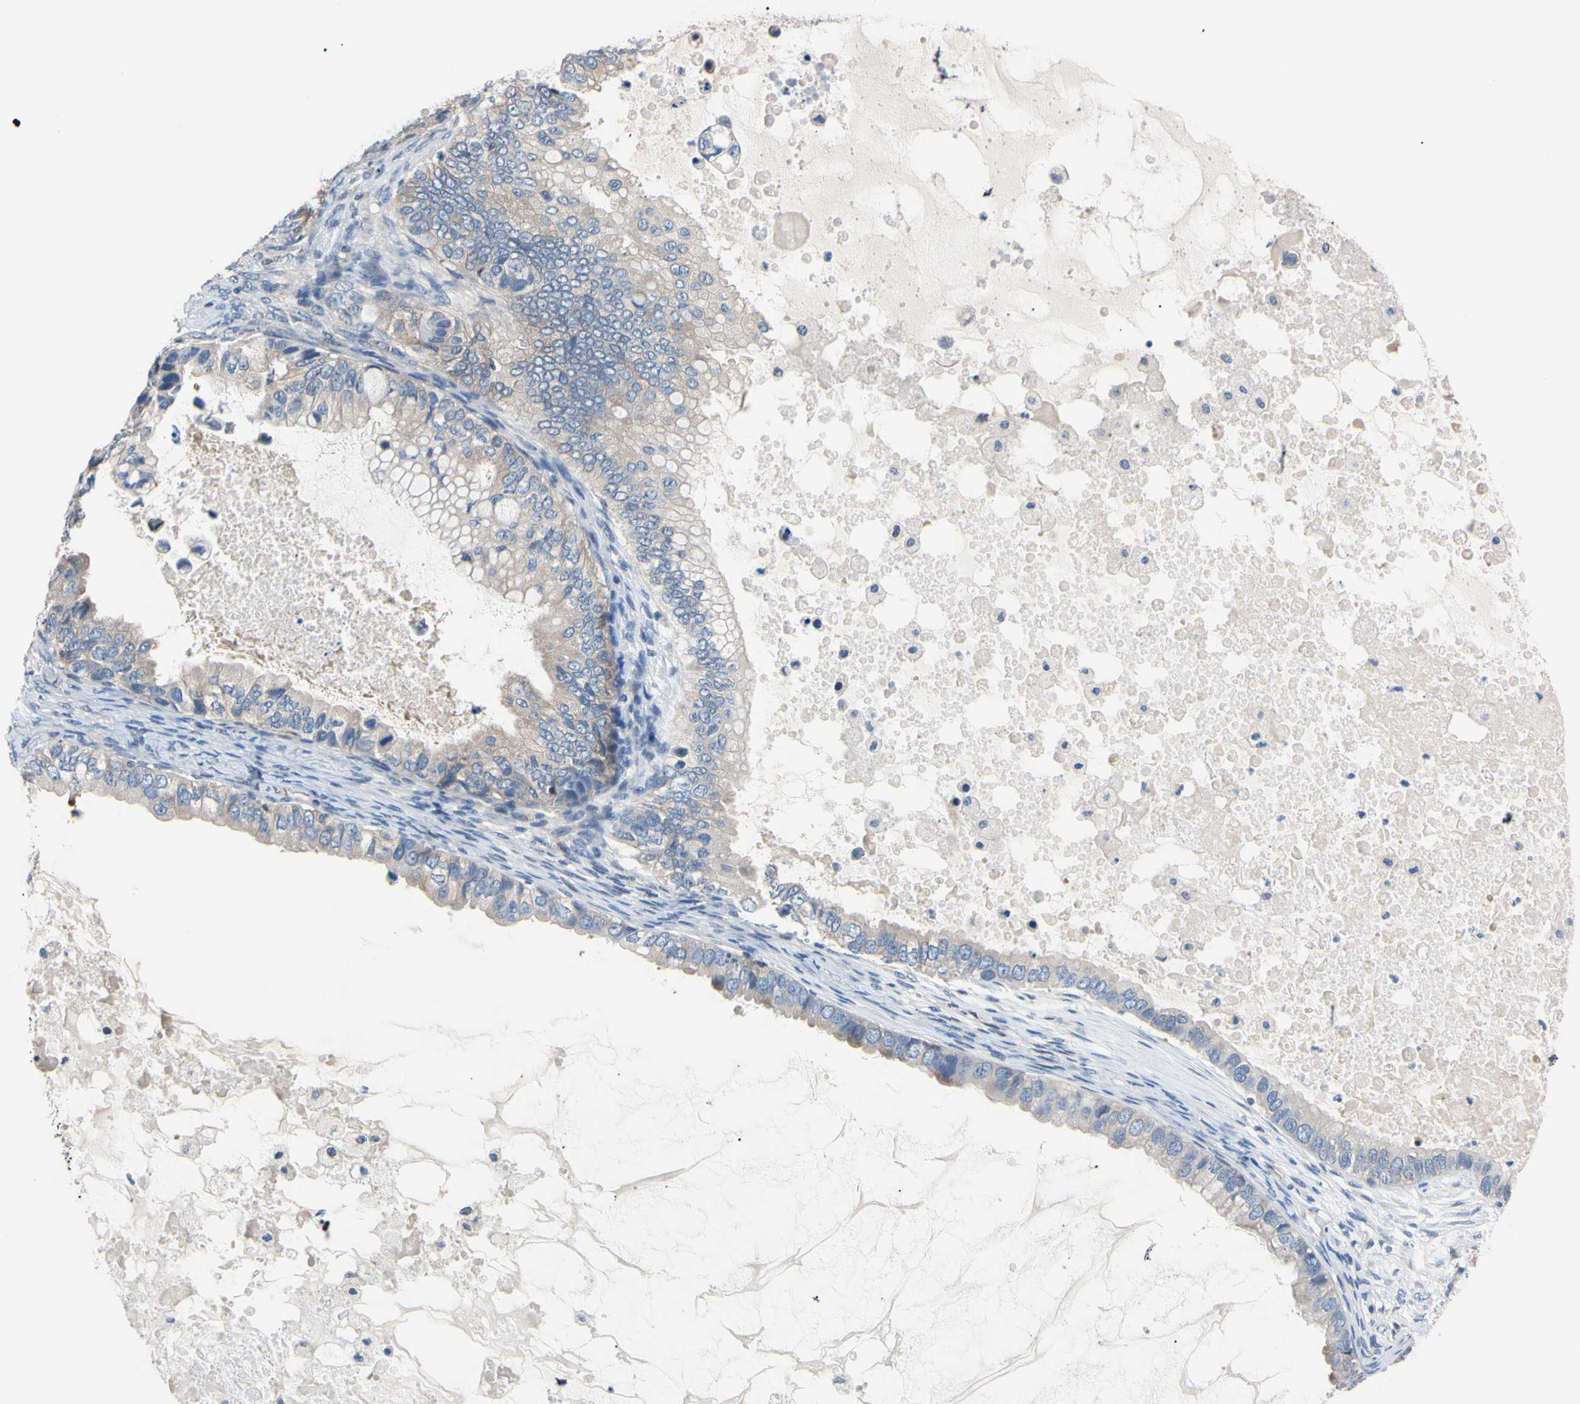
{"staining": {"intensity": "weak", "quantity": ">75%", "location": "cytoplasmic/membranous"}, "tissue": "ovarian cancer", "cell_type": "Tumor cells", "image_type": "cancer", "snomed": [{"axis": "morphology", "description": "Cystadenocarcinoma, mucinous, NOS"}, {"axis": "topography", "description": "Ovary"}], "caption": "Protein staining shows weak cytoplasmic/membranous staining in about >75% of tumor cells in mucinous cystadenocarcinoma (ovarian).", "gene": "RARS1", "patient": {"sex": "female", "age": 80}}